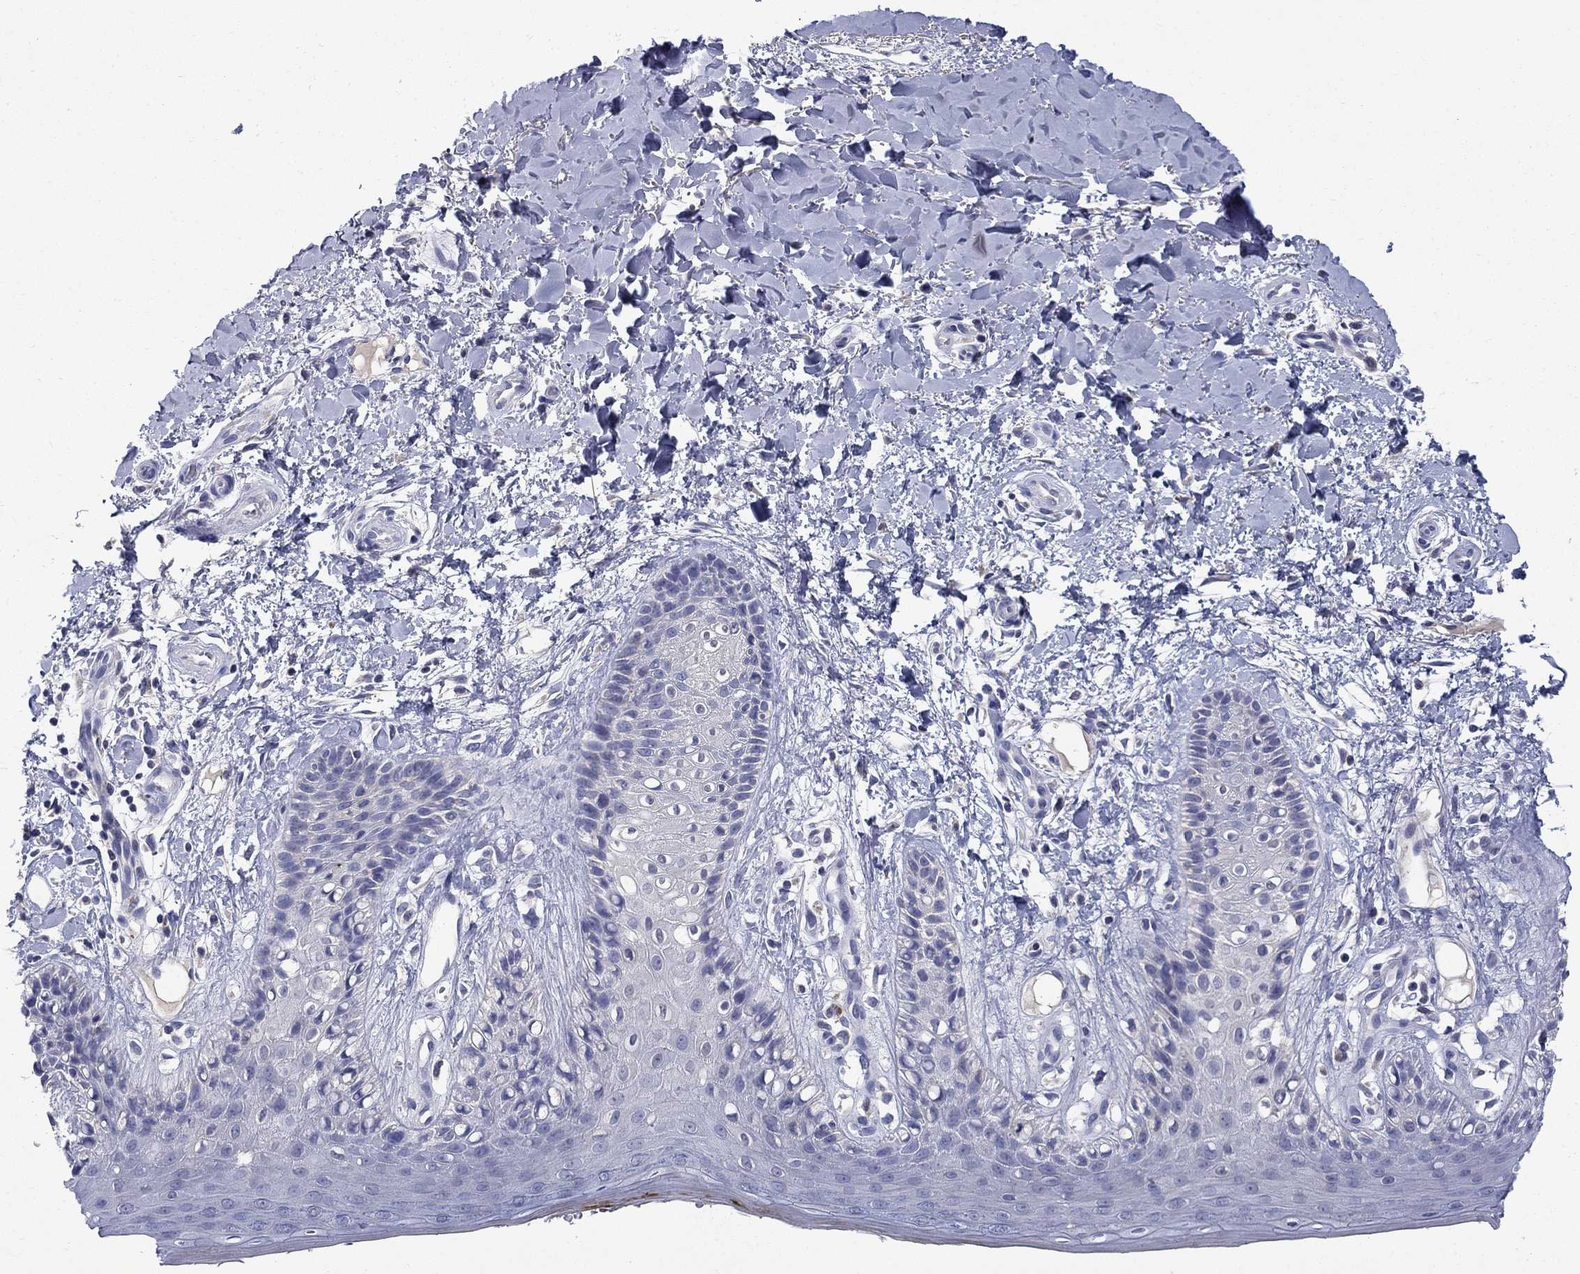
{"staining": {"intensity": "negative", "quantity": "none", "location": "none"}, "tissue": "skin", "cell_type": "Epidermal cells", "image_type": "normal", "snomed": [{"axis": "morphology", "description": "Normal tissue, NOS"}, {"axis": "topography", "description": "Anal"}], "caption": "This is an IHC image of unremarkable human skin. There is no staining in epidermal cells.", "gene": "FRK", "patient": {"sex": "male", "age": 36}}